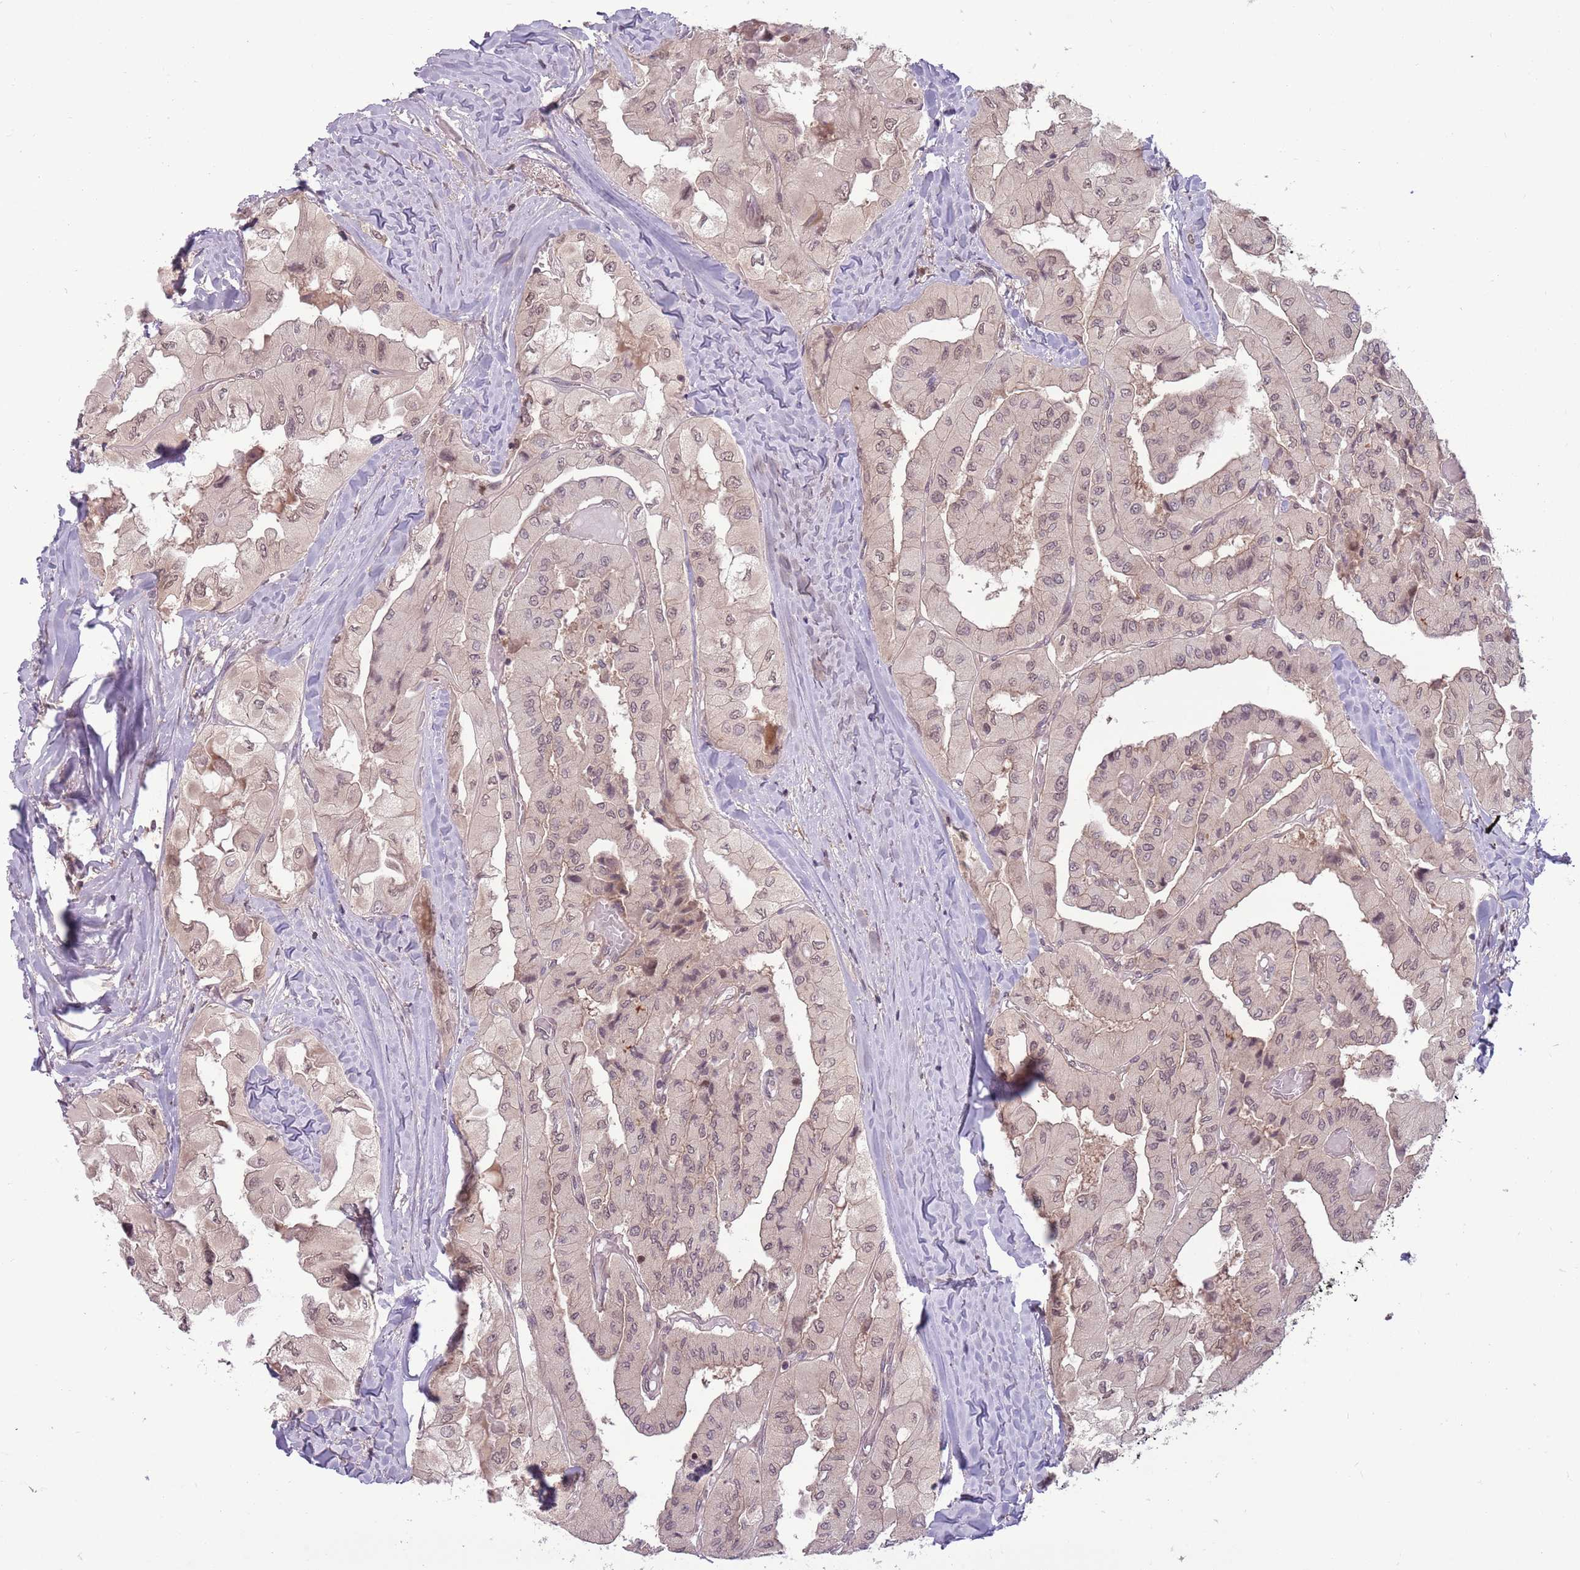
{"staining": {"intensity": "negative", "quantity": "none", "location": "none"}, "tissue": "thyroid cancer", "cell_type": "Tumor cells", "image_type": "cancer", "snomed": [{"axis": "morphology", "description": "Normal tissue, NOS"}, {"axis": "morphology", "description": "Papillary adenocarcinoma, NOS"}, {"axis": "topography", "description": "Thyroid gland"}], "caption": "DAB immunohistochemical staining of thyroid papillary adenocarcinoma shows no significant expression in tumor cells.", "gene": "ADAMTS3", "patient": {"sex": "female", "age": 59}}